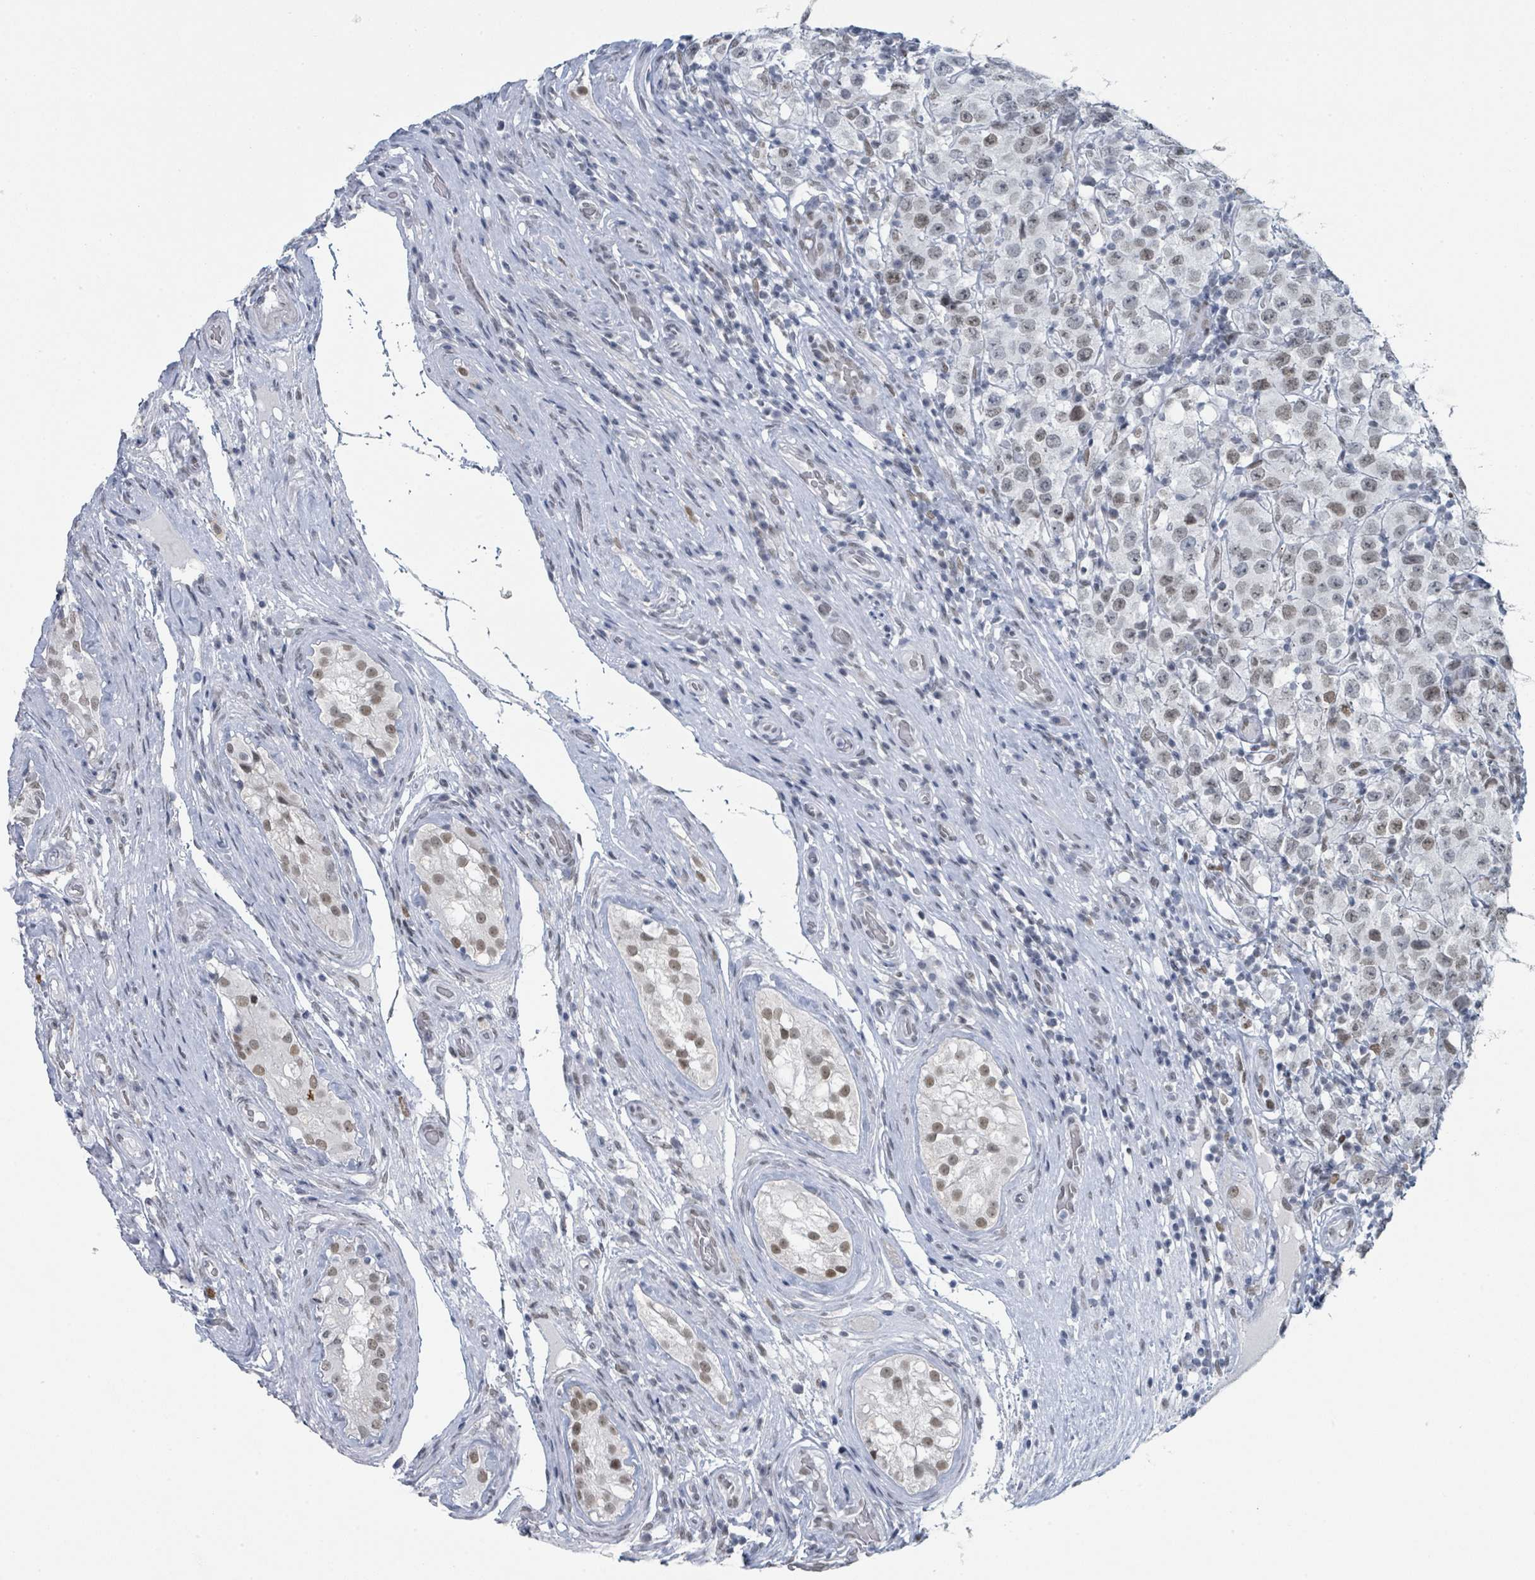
{"staining": {"intensity": "weak", "quantity": "25%-75%", "location": "nuclear"}, "tissue": "testis cancer", "cell_type": "Tumor cells", "image_type": "cancer", "snomed": [{"axis": "morphology", "description": "Seminoma, NOS"}, {"axis": "morphology", "description": "Carcinoma, Embryonal, NOS"}, {"axis": "topography", "description": "Testis"}], "caption": "IHC (DAB (3,3'-diaminobenzidine)) staining of testis embryonal carcinoma shows weak nuclear protein staining in approximately 25%-75% of tumor cells.", "gene": "EHMT2", "patient": {"sex": "male", "age": 41}}